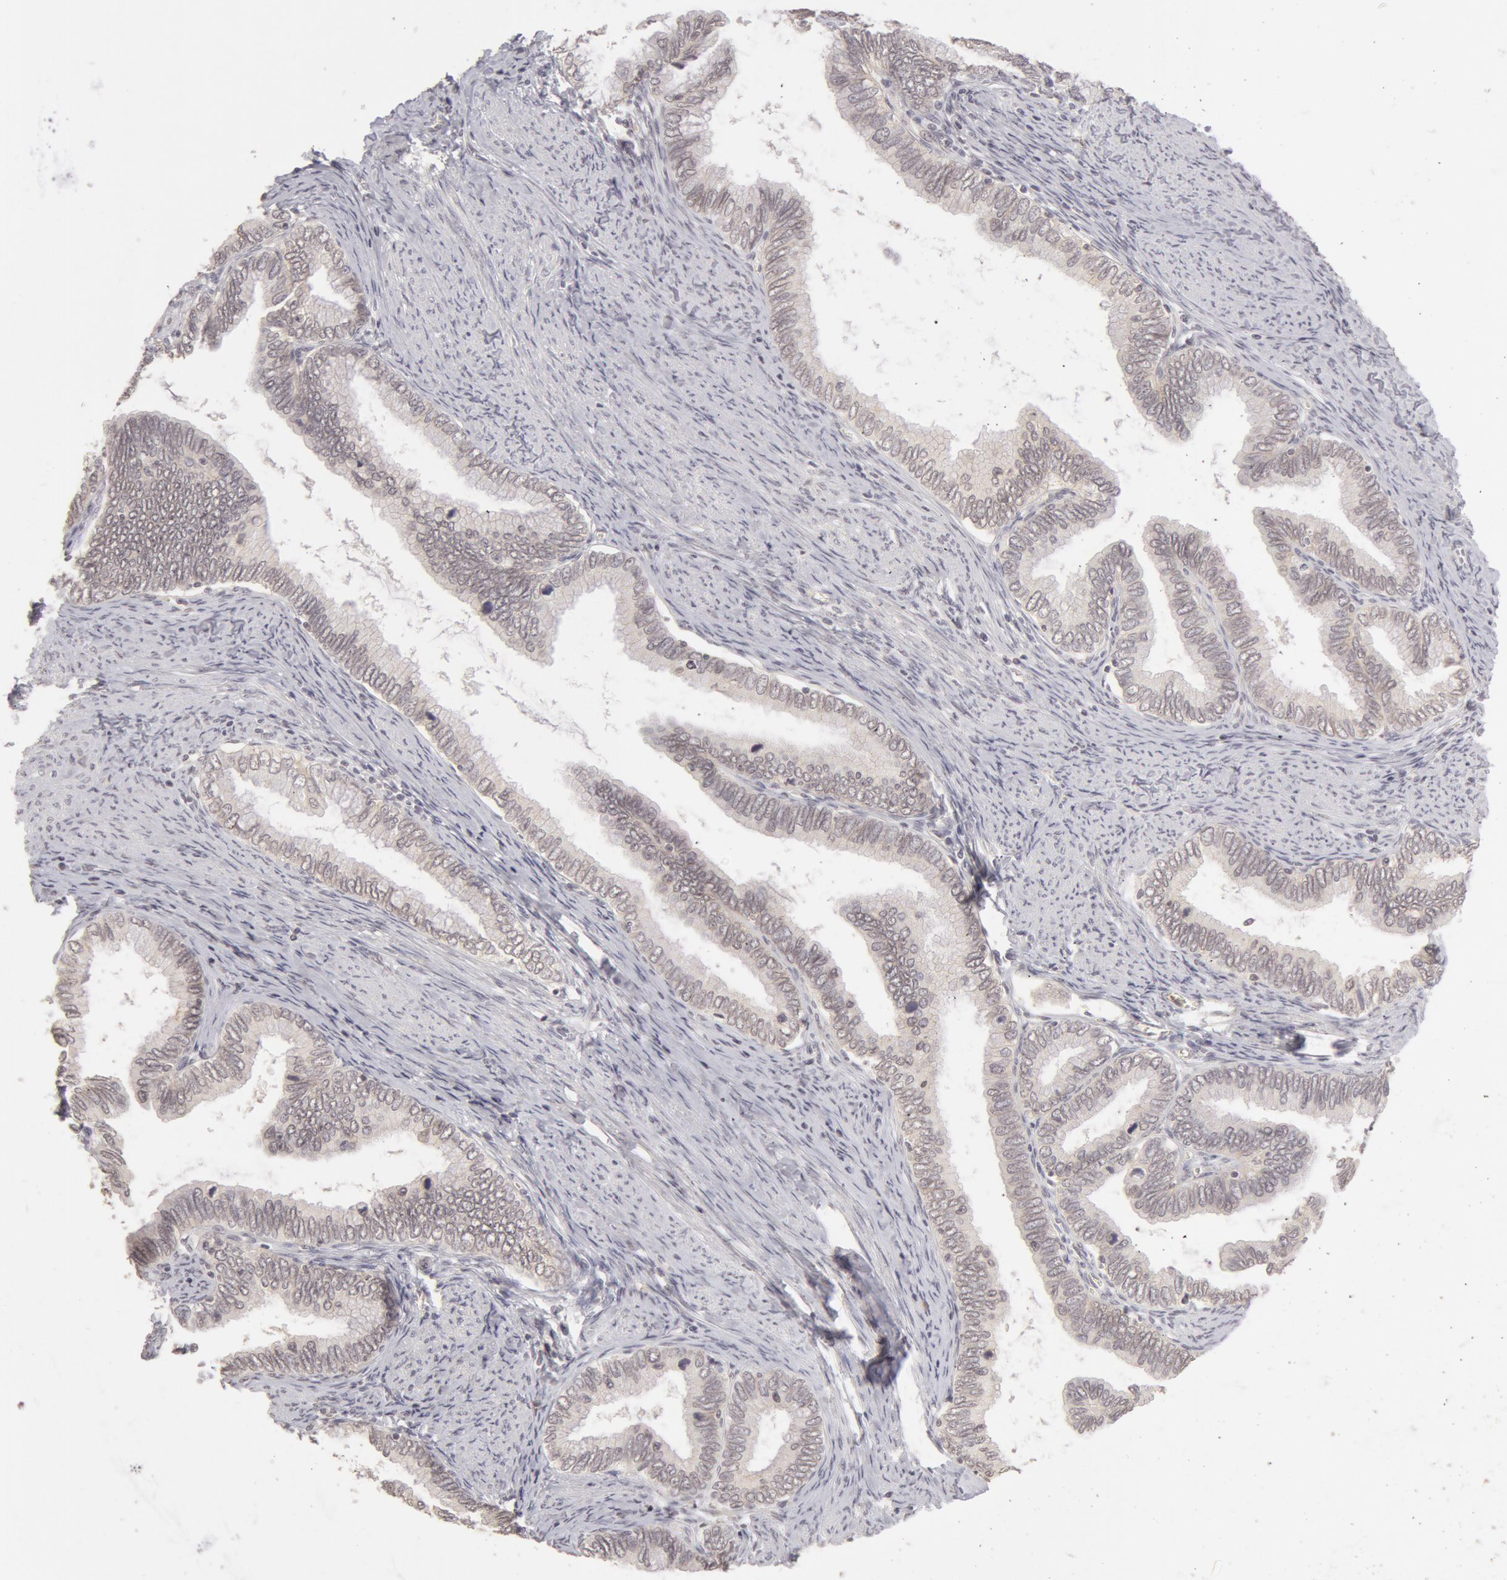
{"staining": {"intensity": "weak", "quantity": ">75%", "location": "cytoplasmic/membranous"}, "tissue": "cervical cancer", "cell_type": "Tumor cells", "image_type": "cancer", "snomed": [{"axis": "morphology", "description": "Adenocarcinoma, NOS"}, {"axis": "topography", "description": "Cervix"}], "caption": "Human adenocarcinoma (cervical) stained with a protein marker reveals weak staining in tumor cells.", "gene": "ADAM10", "patient": {"sex": "female", "age": 49}}